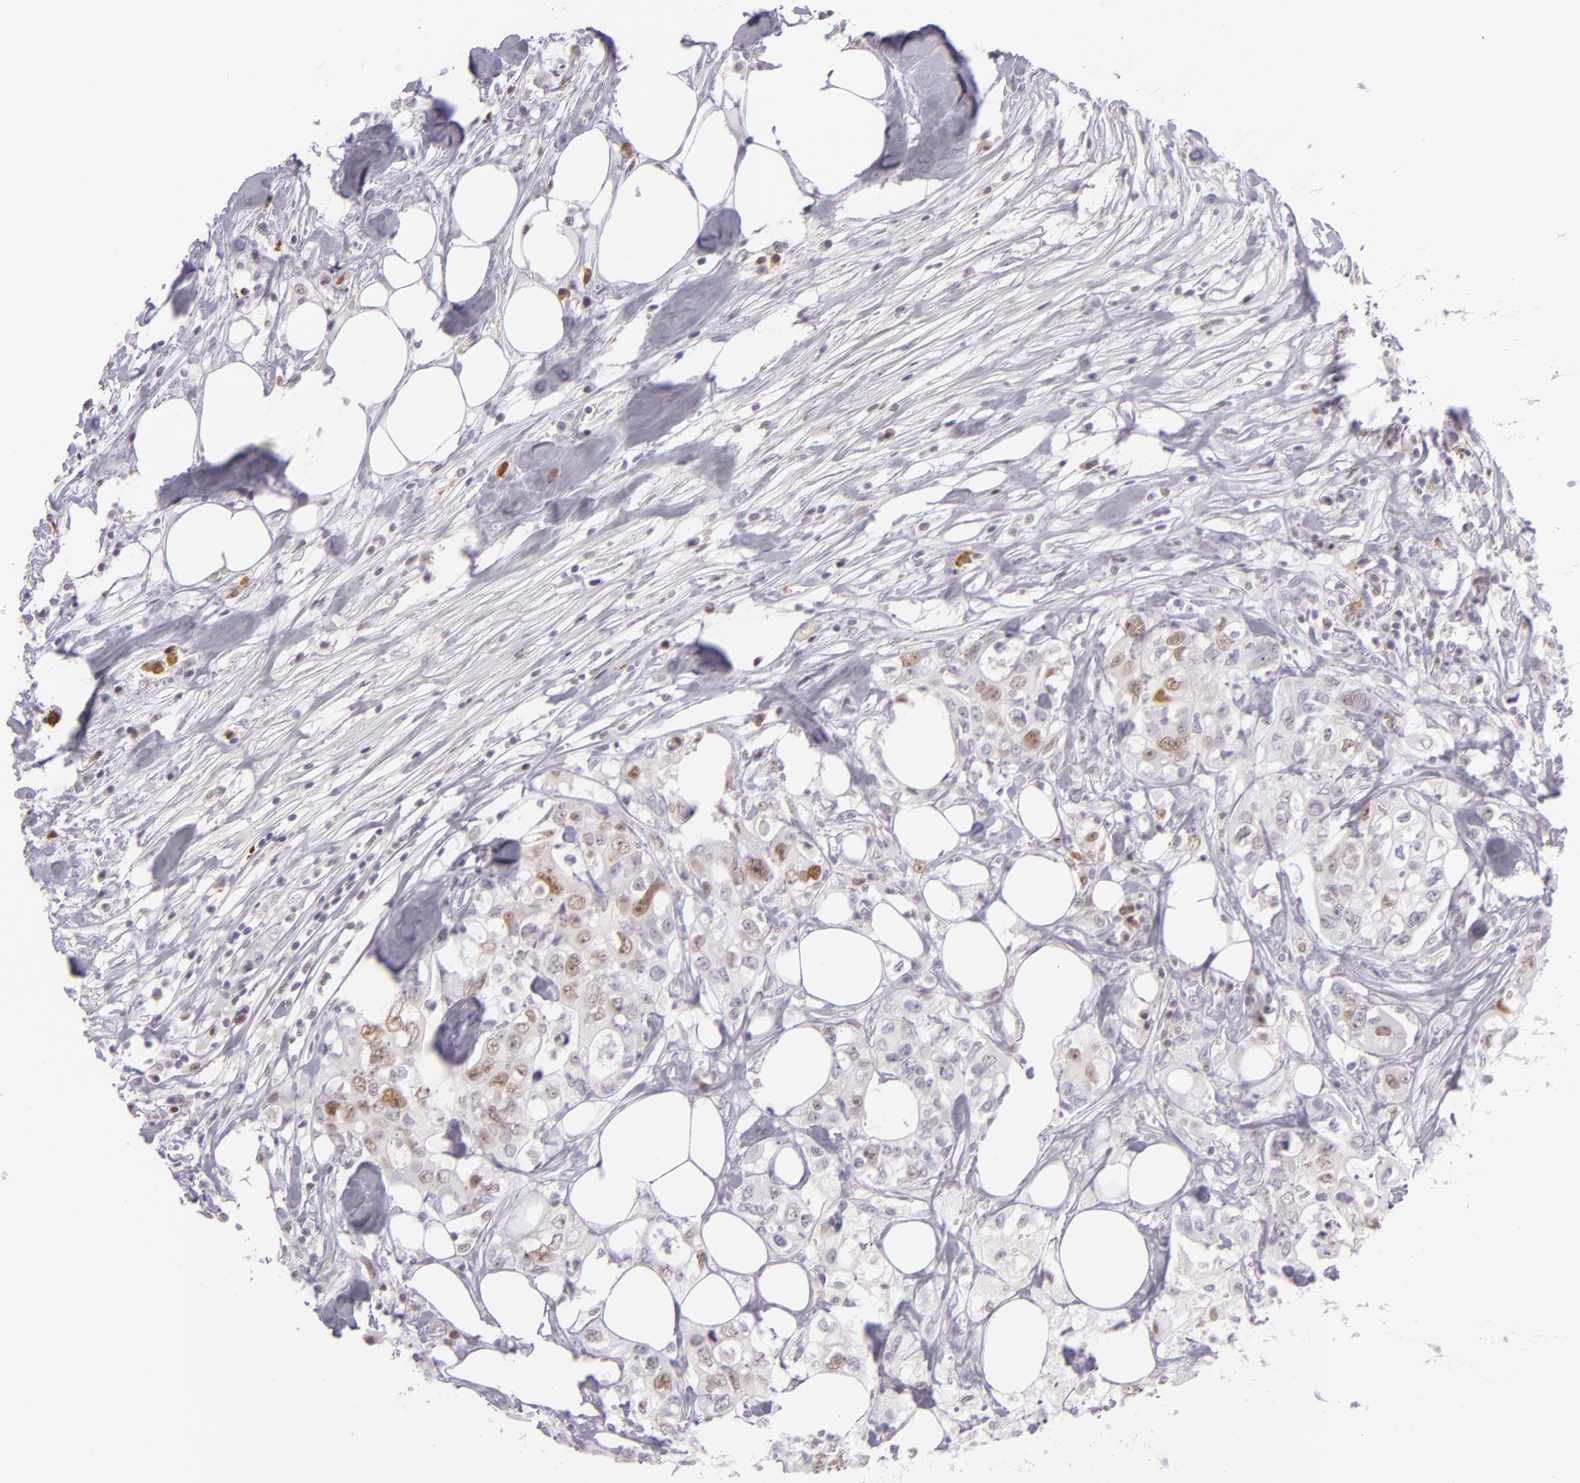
{"staining": {"intensity": "weak", "quantity": "<25%", "location": "nuclear"}, "tissue": "colorectal cancer", "cell_type": "Tumor cells", "image_type": "cancer", "snomed": [{"axis": "morphology", "description": "Adenocarcinoma, NOS"}, {"axis": "topography", "description": "Rectum"}], "caption": "The immunohistochemistry (IHC) image has no significant expression in tumor cells of adenocarcinoma (colorectal) tissue.", "gene": "CHEK2", "patient": {"sex": "female", "age": 57}}